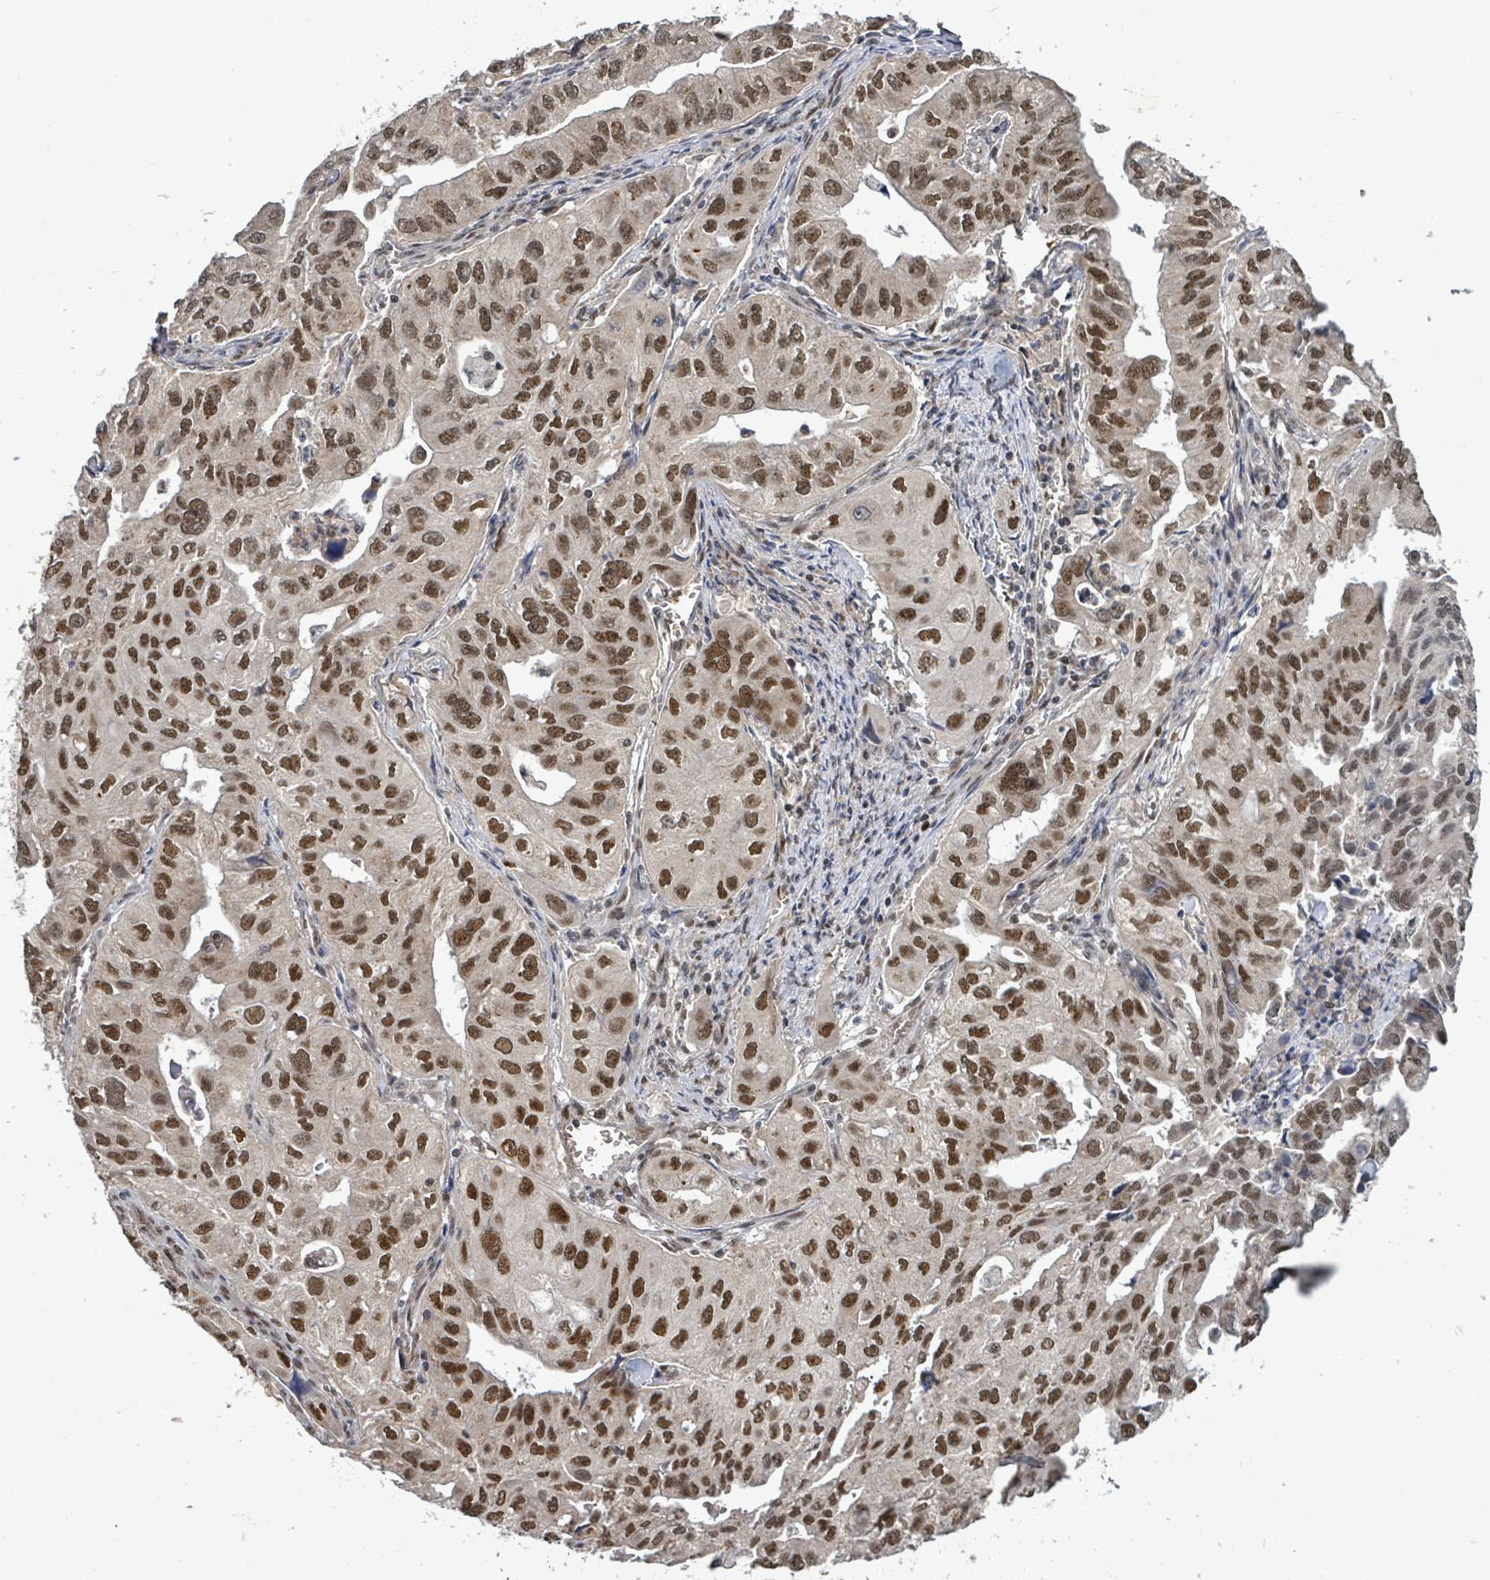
{"staining": {"intensity": "moderate", "quantity": ">75%", "location": "nuclear"}, "tissue": "lung cancer", "cell_type": "Tumor cells", "image_type": "cancer", "snomed": [{"axis": "morphology", "description": "Adenocarcinoma, NOS"}, {"axis": "topography", "description": "Lung"}], "caption": "Brown immunohistochemical staining in lung cancer exhibits moderate nuclear expression in about >75% of tumor cells. Using DAB (3,3'-diaminobenzidine) (brown) and hematoxylin (blue) stains, captured at high magnification using brightfield microscopy.", "gene": "PATZ1", "patient": {"sex": "male", "age": 48}}